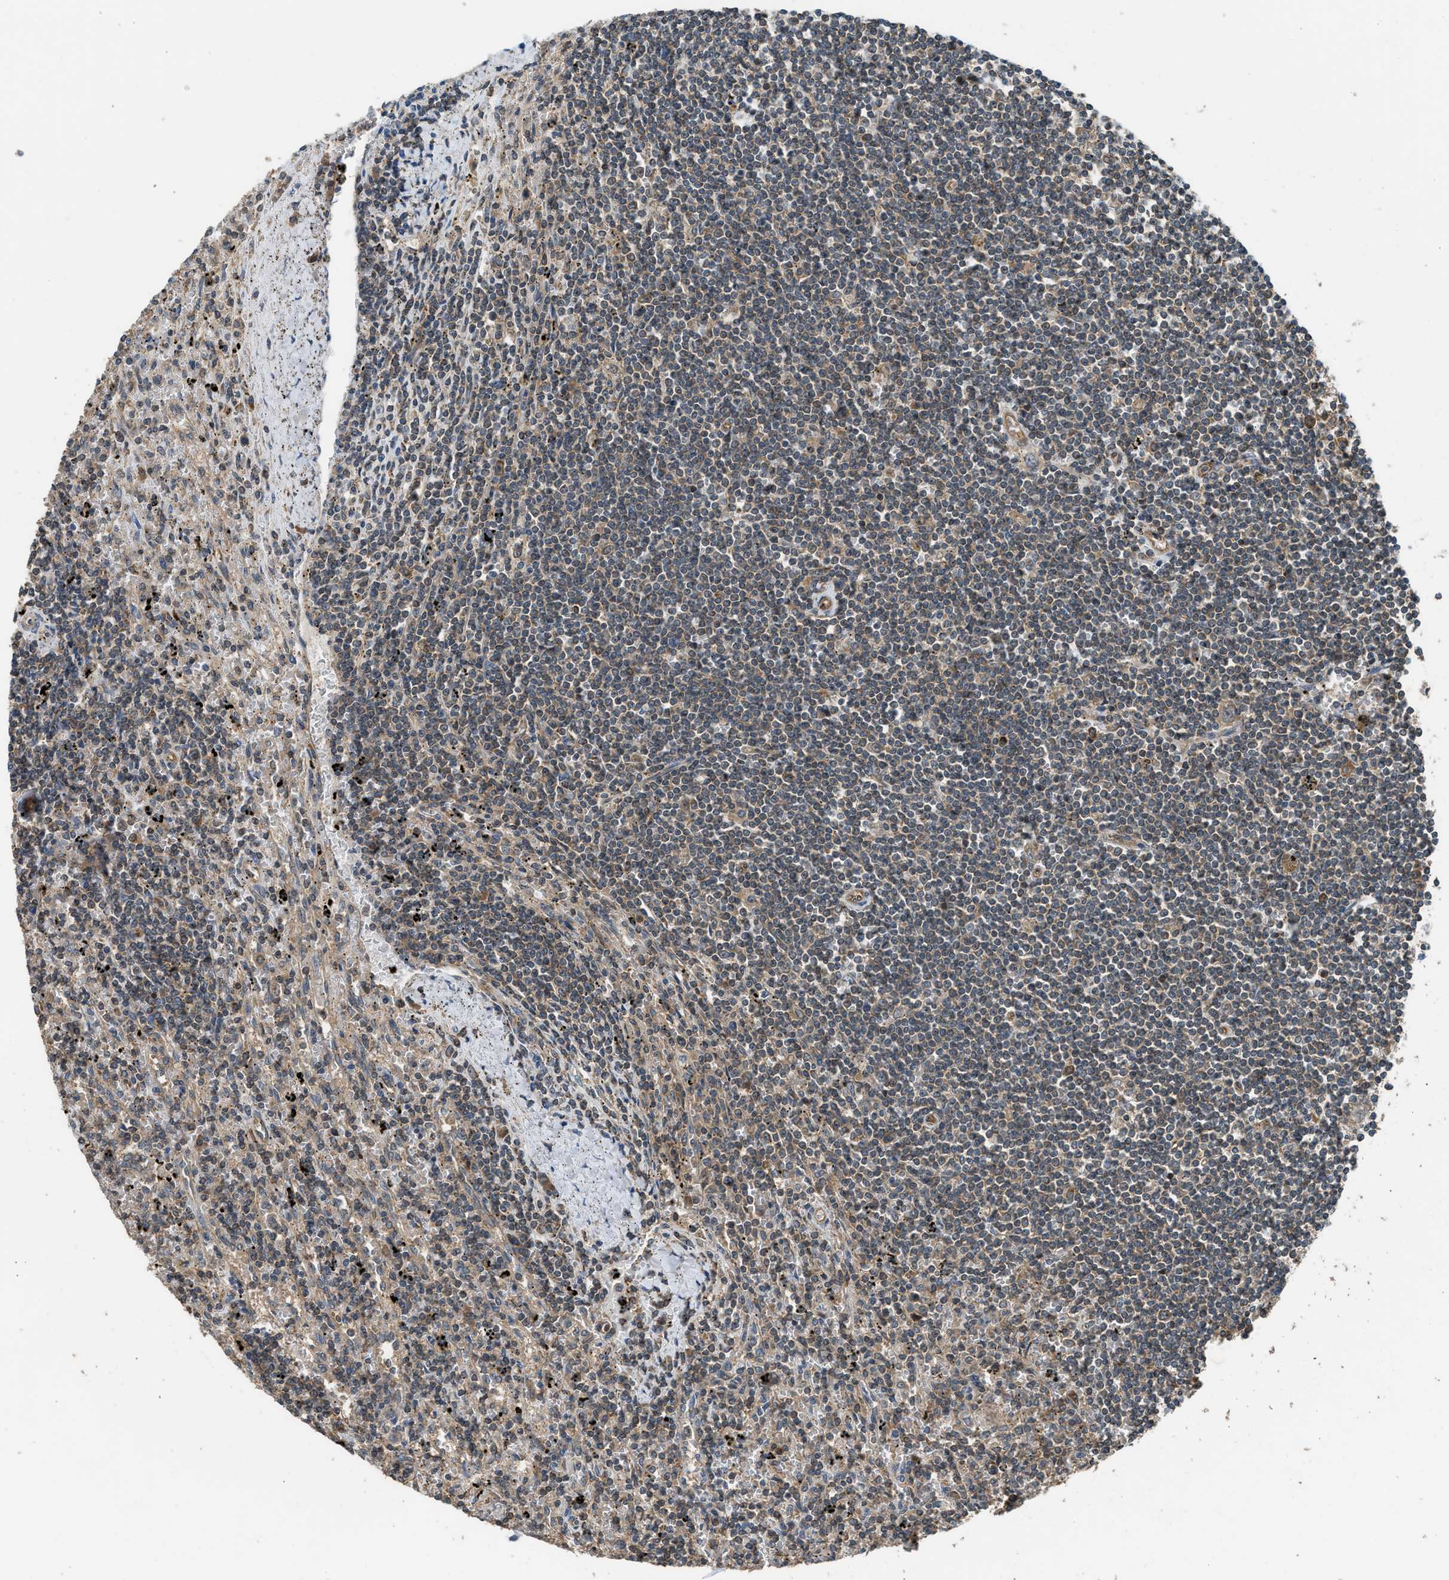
{"staining": {"intensity": "weak", "quantity": "25%-75%", "location": "cytoplasmic/membranous"}, "tissue": "lymphoma", "cell_type": "Tumor cells", "image_type": "cancer", "snomed": [{"axis": "morphology", "description": "Malignant lymphoma, non-Hodgkin's type, Low grade"}, {"axis": "topography", "description": "Spleen"}], "caption": "A photomicrograph of human low-grade malignant lymphoma, non-Hodgkin's type stained for a protein demonstrates weak cytoplasmic/membranous brown staining in tumor cells.", "gene": "HIP1R", "patient": {"sex": "male", "age": 76}}